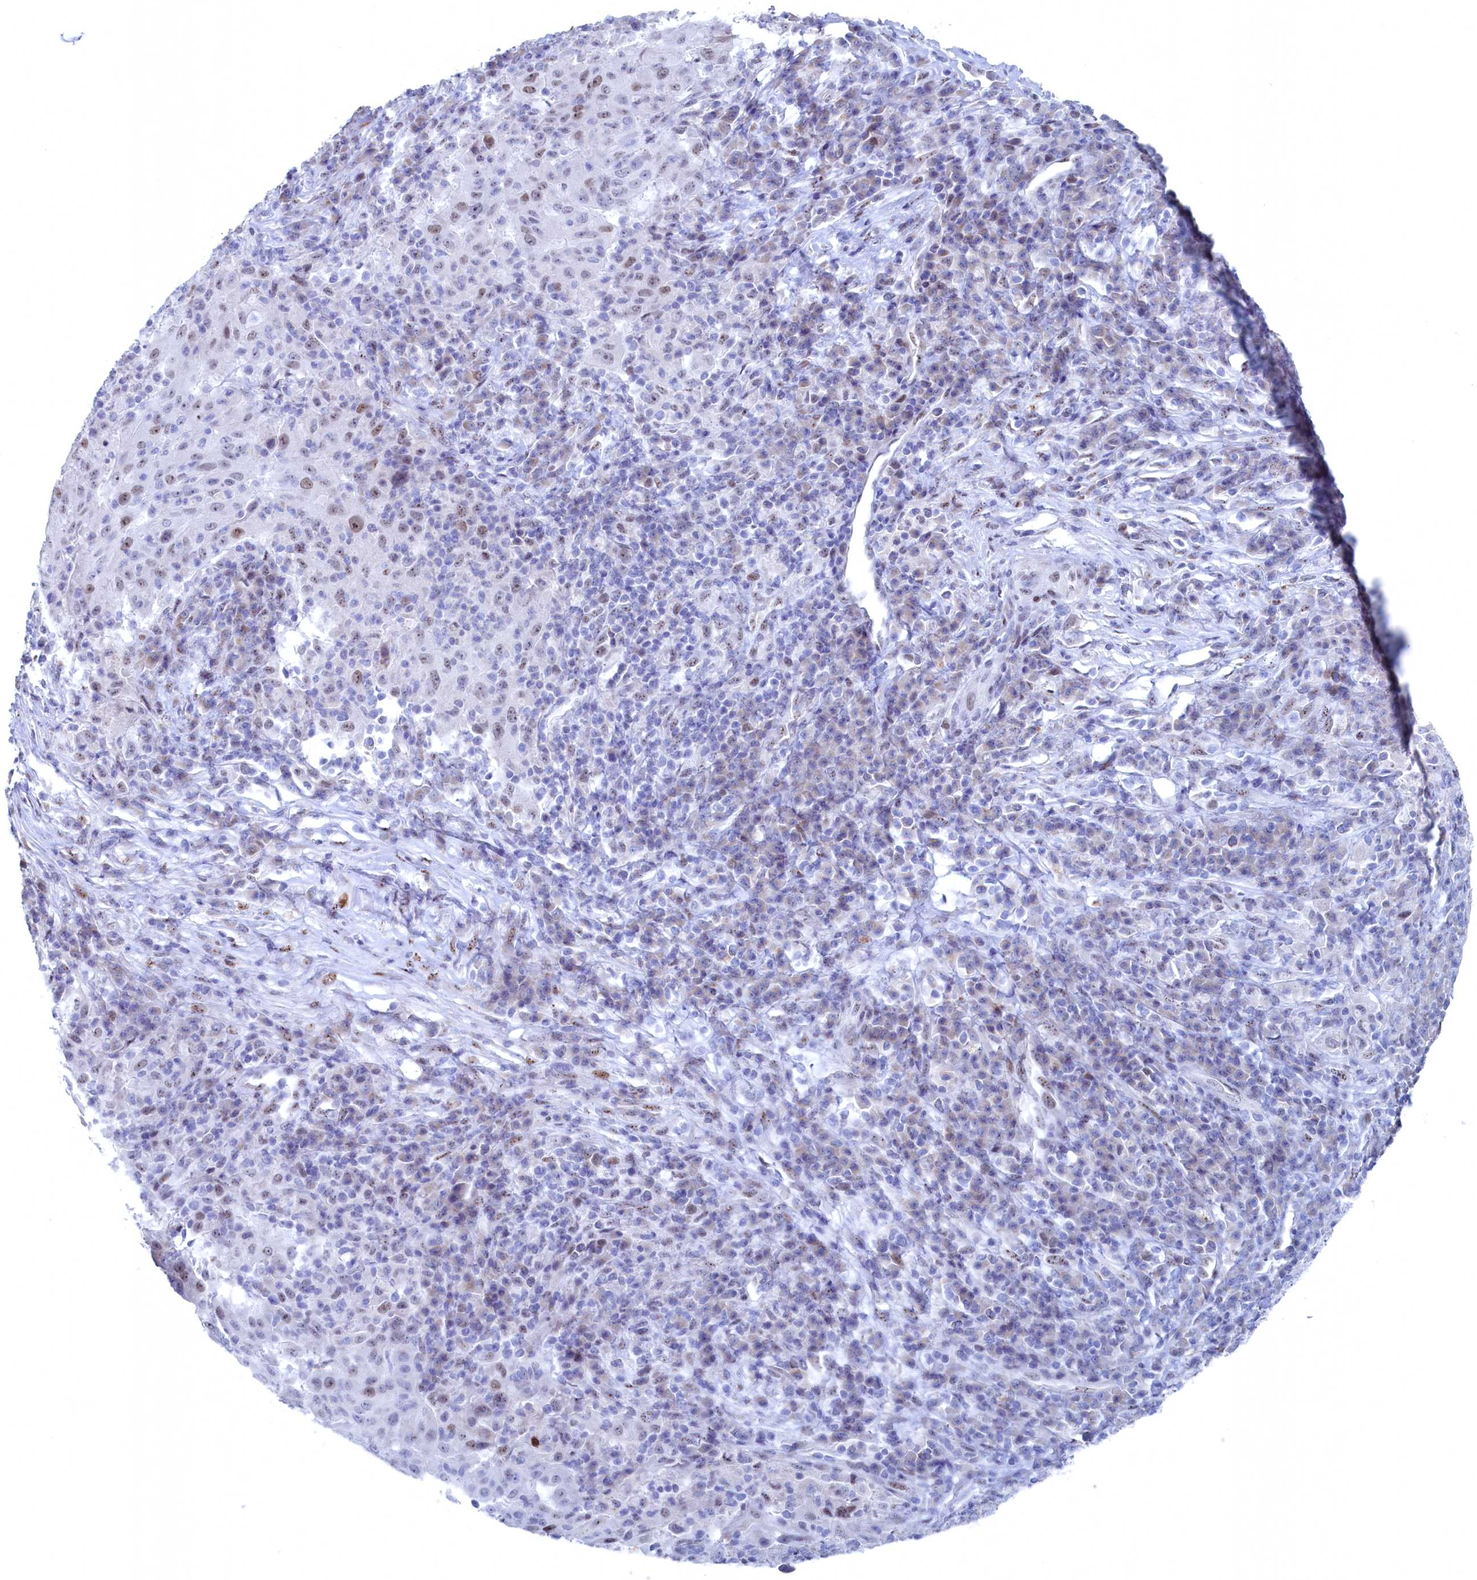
{"staining": {"intensity": "moderate", "quantity": "25%-75%", "location": "nuclear"}, "tissue": "pancreatic cancer", "cell_type": "Tumor cells", "image_type": "cancer", "snomed": [{"axis": "morphology", "description": "Adenocarcinoma, NOS"}, {"axis": "topography", "description": "Pancreas"}], "caption": "This histopathology image shows immunohistochemistry staining of pancreatic adenocarcinoma, with medium moderate nuclear positivity in approximately 25%-75% of tumor cells.", "gene": "WDR76", "patient": {"sex": "male", "age": 63}}